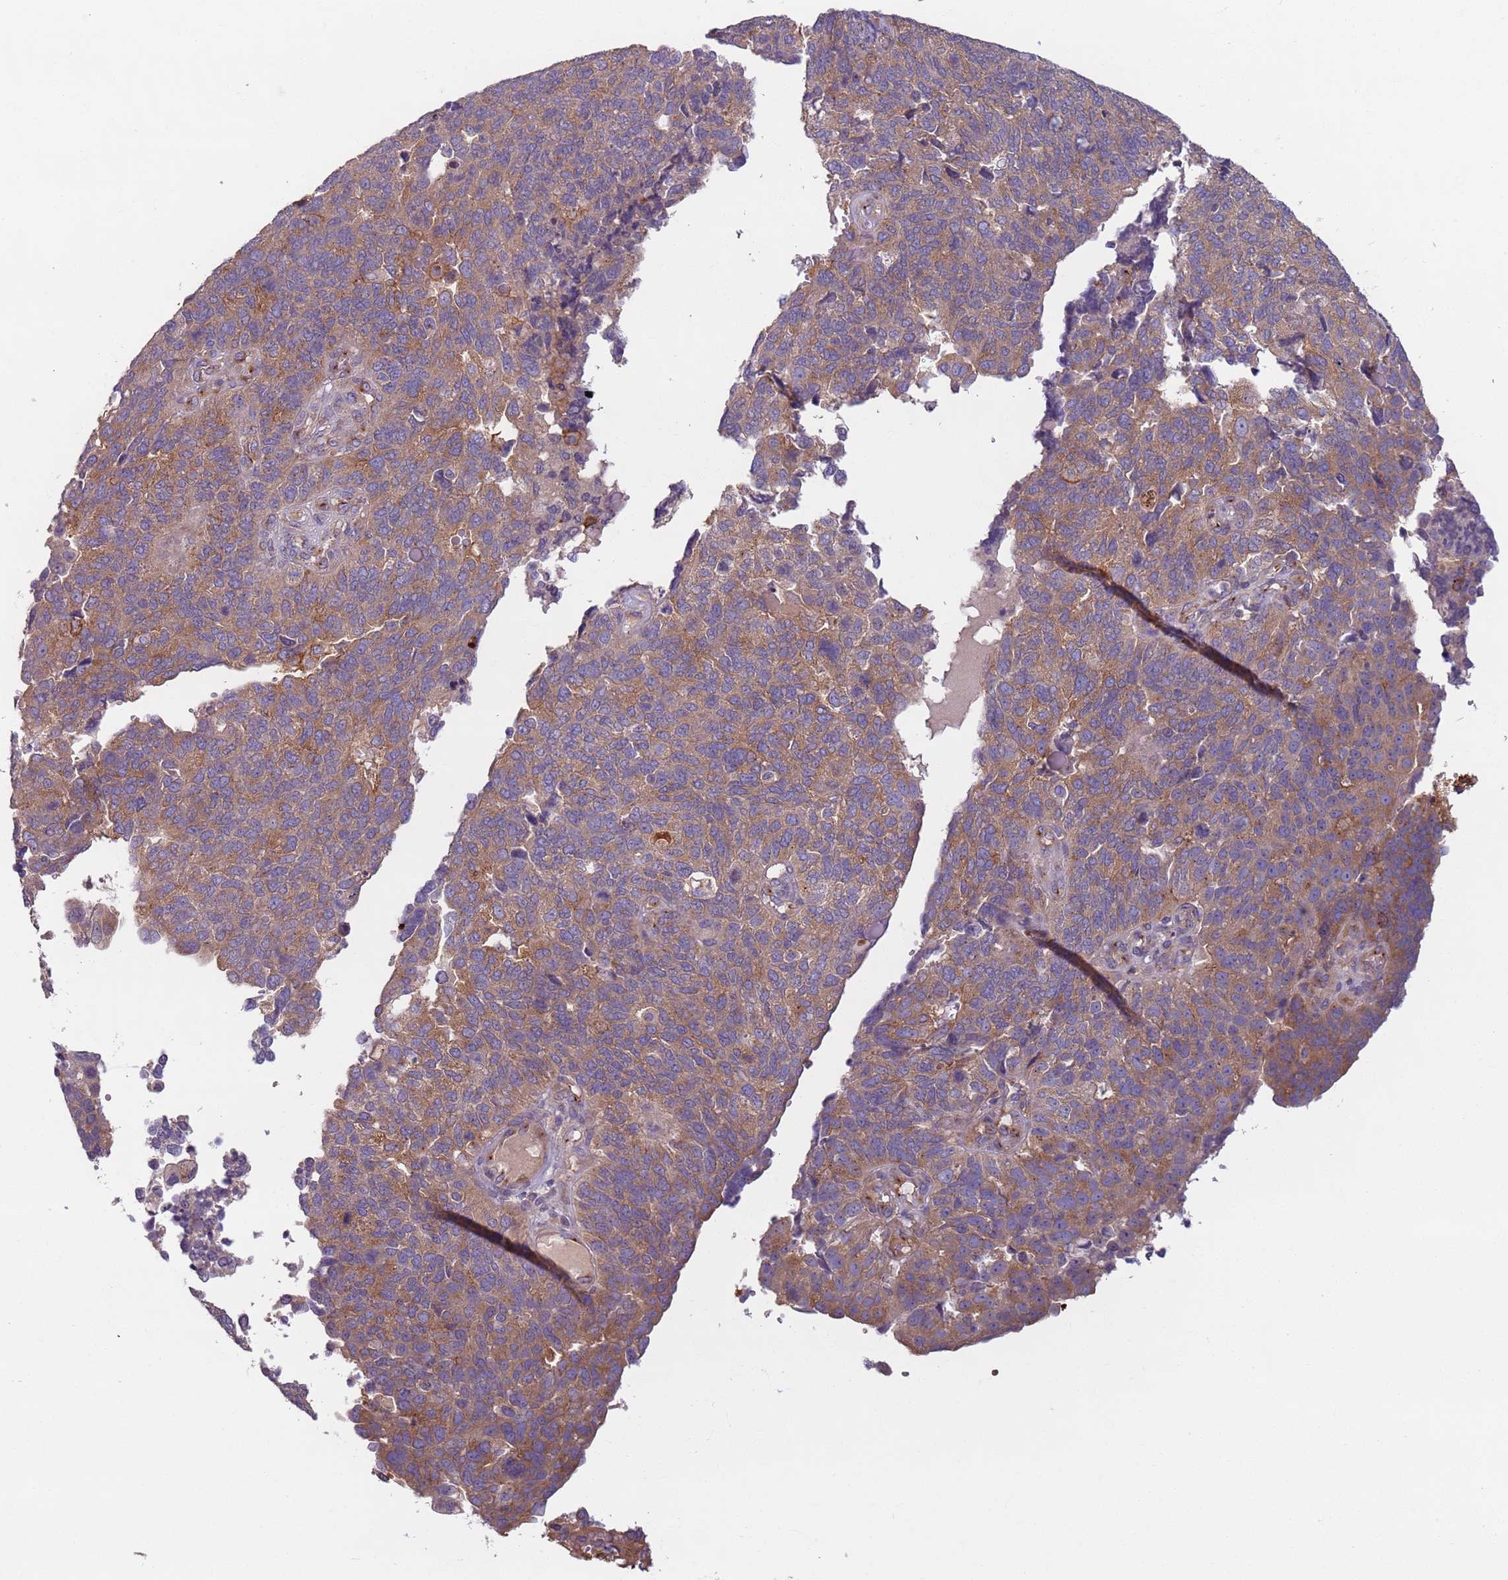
{"staining": {"intensity": "moderate", "quantity": ">75%", "location": "cytoplasmic/membranous"}, "tissue": "endometrial cancer", "cell_type": "Tumor cells", "image_type": "cancer", "snomed": [{"axis": "morphology", "description": "Adenocarcinoma, NOS"}, {"axis": "topography", "description": "Endometrium"}], "caption": "Protein analysis of endometrial cancer (adenocarcinoma) tissue demonstrates moderate cytoplasmic/membranous positivity in about >75% of tumor cells. (DAB (3,3'-diaminobenzidine) IHC, brown staining for protein, blue staining for nuclei).", "gene": "AKTIP", "patient": {"sex": "female", "age": 66}}